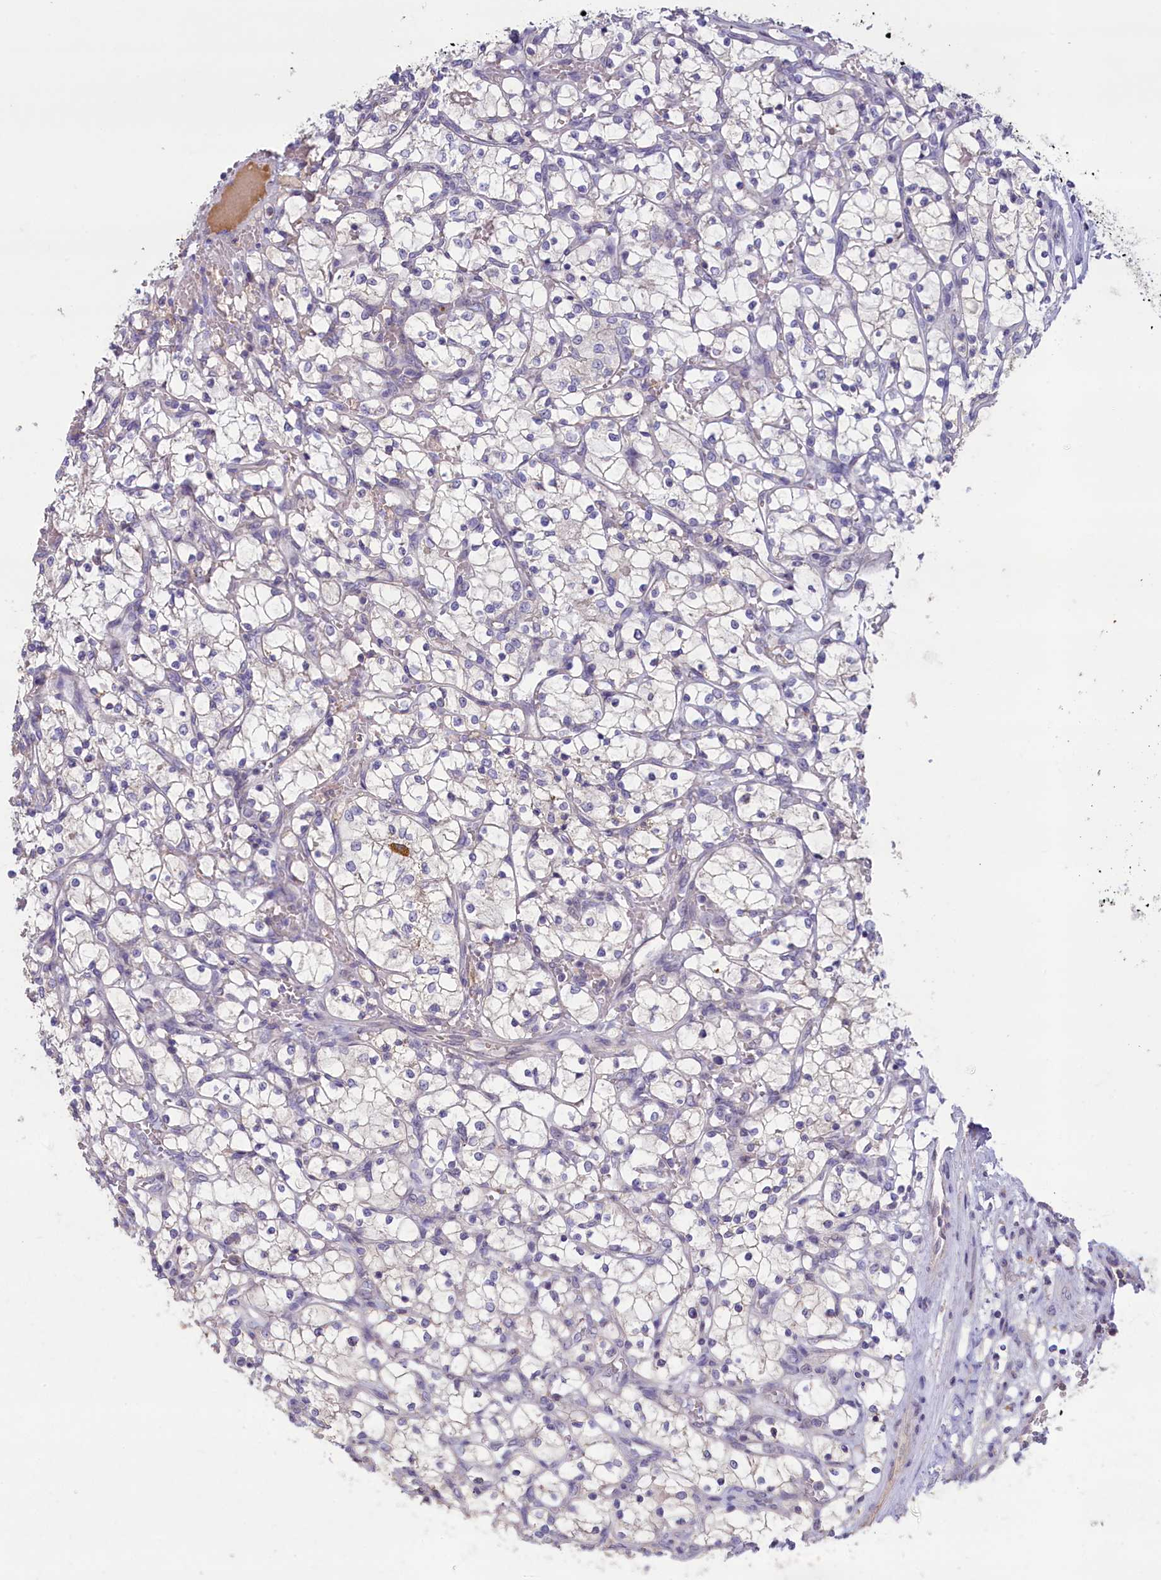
{"staining": {"intensity": "negative", "quantity": "none", "location": "none"}, "tissue": "renal cancer", "cell_type": "Tumor cells", "image_type": "cancer", "snomed": [{"axis": "morphology", "description": "Adenocarcinoma, NOS"}, {"axis": "topography", "description": "Kidney"}], "caption": "The micrograph exhibits no significant positivity in tumor cells of adenocarcinoma (renal). (DAB (3,3'-diaminobenzidine) IHC, high magnification).", "gene": "ATF7IP2", "patient": {"sex": "female", "age": 69}}